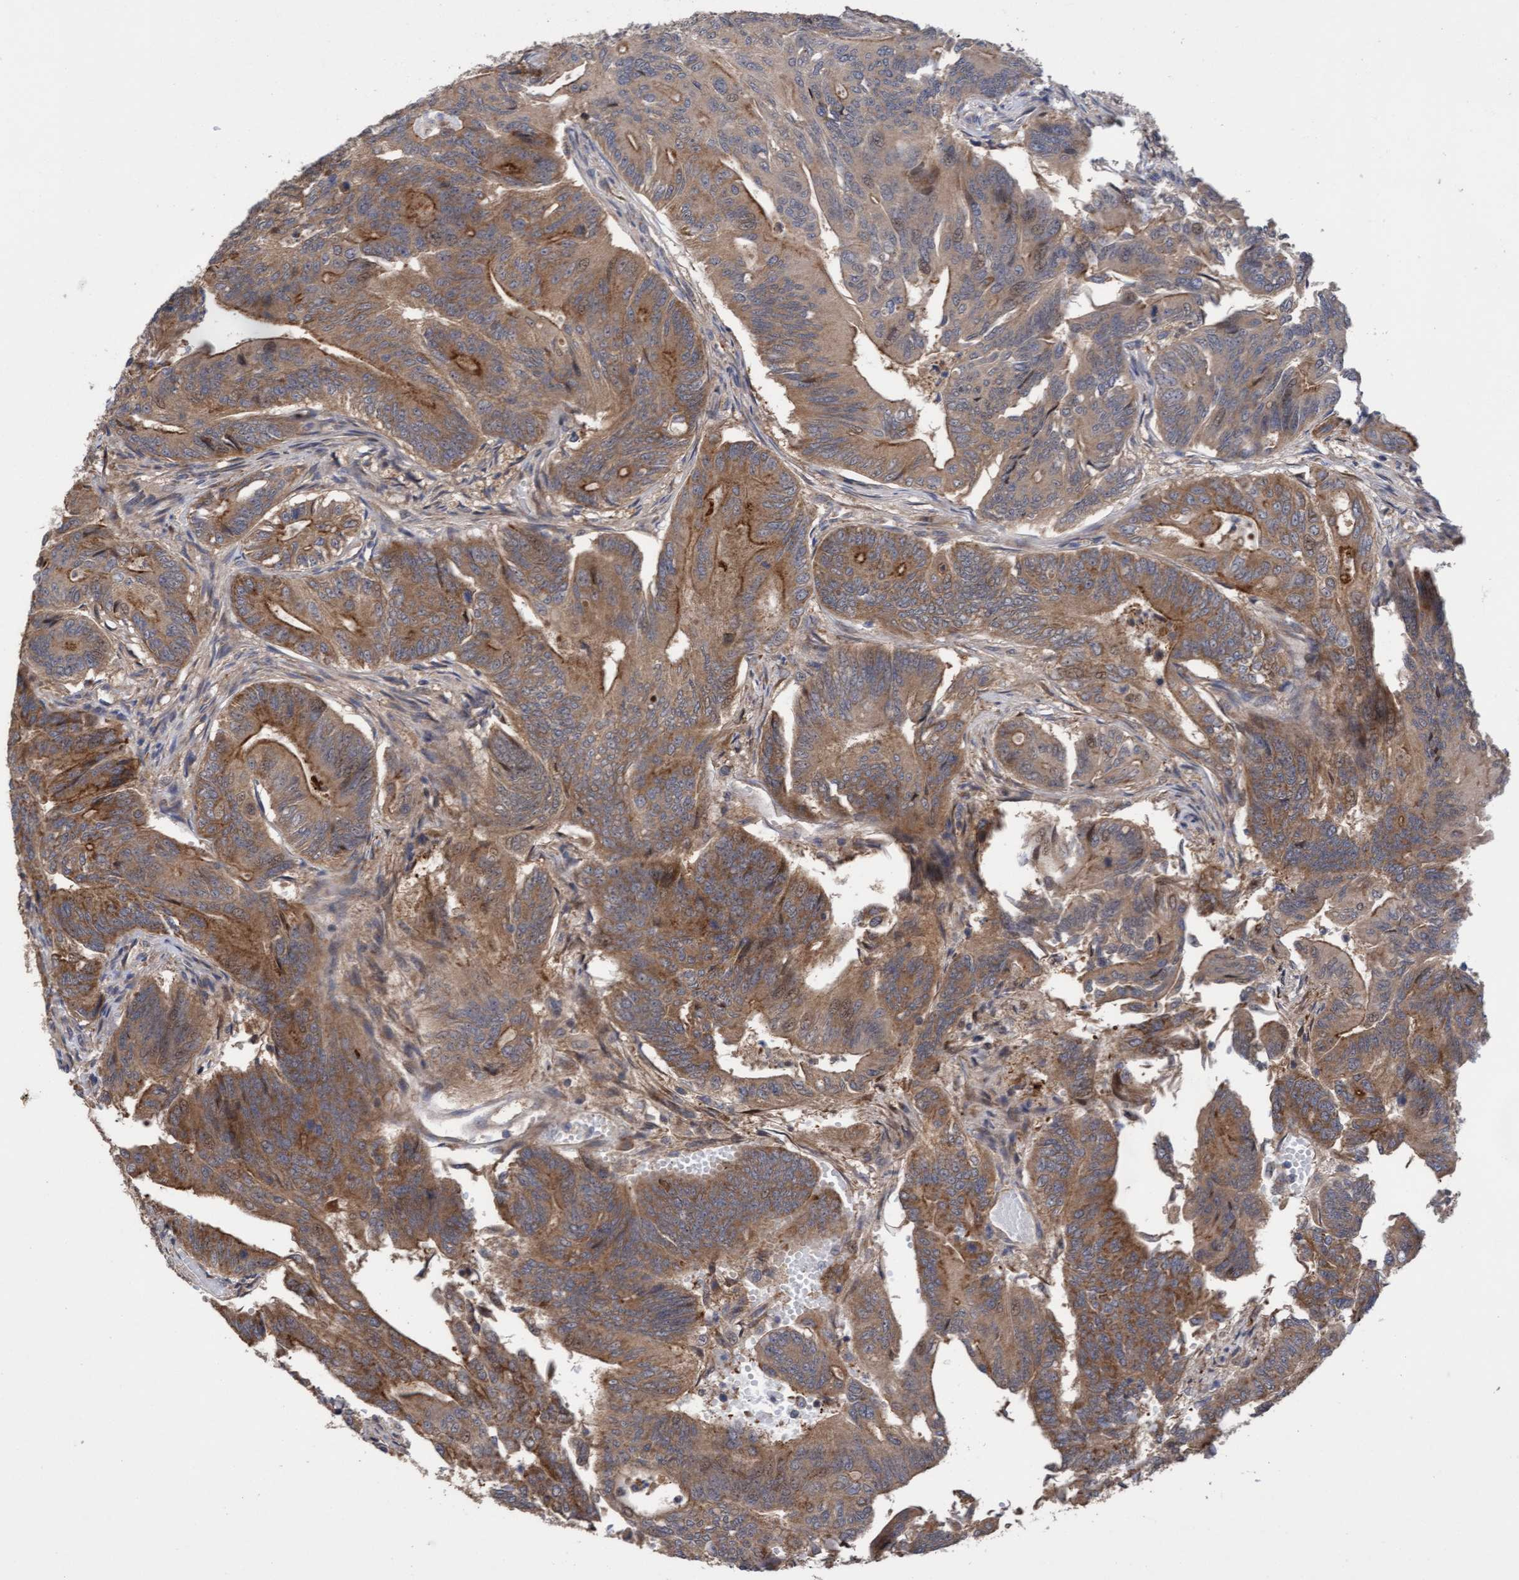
{"staining": {"intensity": "moderate", "quantity": ">75%", "location": "cytoplasmic/membranous"}, "tissue": "colorectal cancer", "cell_type": "Tumor cells", "image_type": "cancer", "snomed": [{"axis": "morphology", "description": "Adenoma, NOS"}, {"axis": "morphology", "description": "Adenocarcinoma, NOS"}, {"axis": "topography", "description": "Colon"}], "caption": "Protein analysis of colorectal cancer tissue demonstrates moderate cytoplasmic/membranous expression in approximately >75% of tumor cells.", "gene": "ITFG1", "patient": {"sex": "male", "age": 79}}